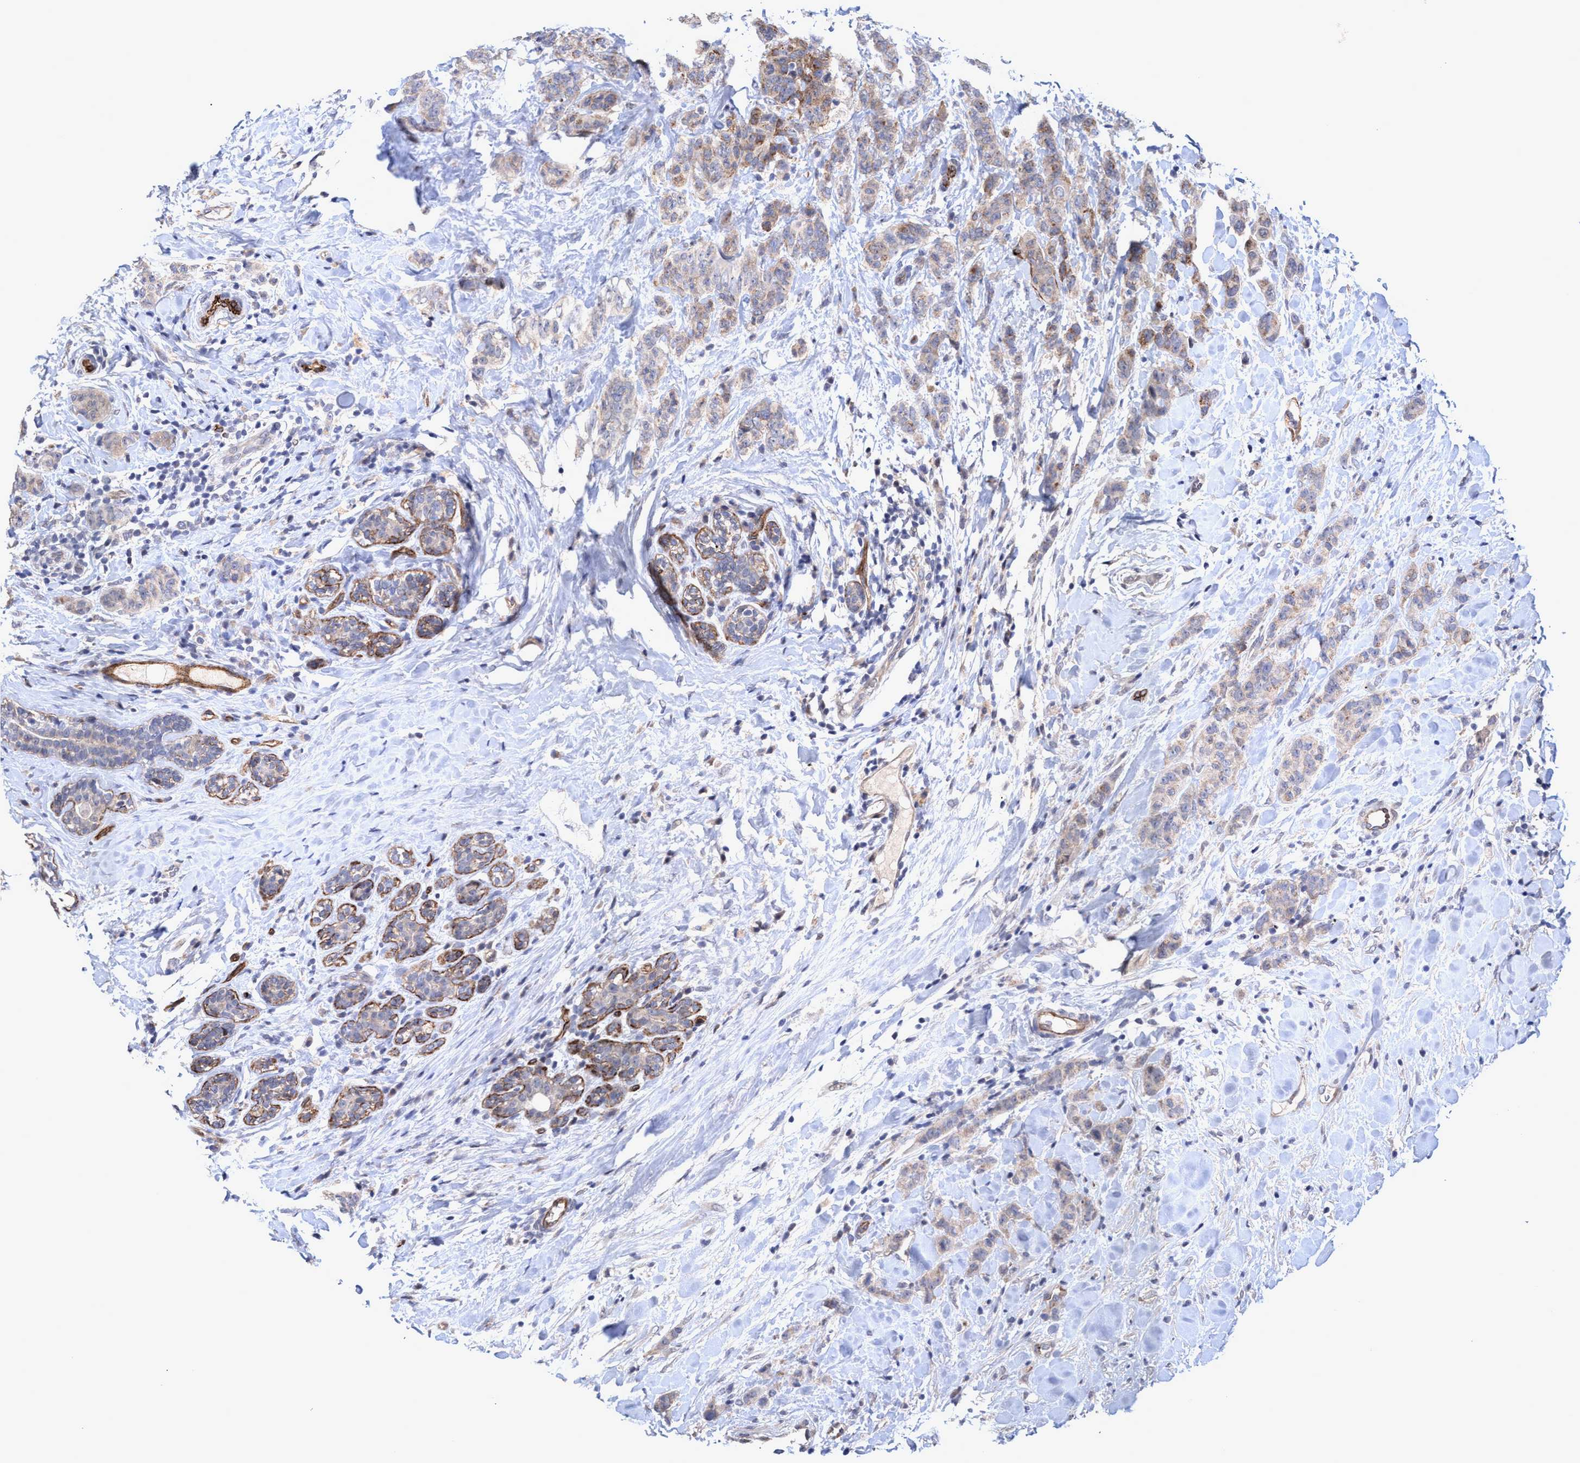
{"staining": {"intensity": "weak", "quantity": ">75%", "location": "cytoplasmic/membranous"}, "tissue": "breast cancer", "cell_type": "Tumor cells", "image_type": "cancer", "snomed": [{"axis": "morphology", "description": "Normal tissue, NOS"}, {"axis": "morphology", "description": "Duct carcinoma"}, {"axis": "topography", "description": "Breast"}], "caption": "Human breast invasive ductal carcinoma stained with a brown dye displays weak cytoplasmic/membranous positive positivity in about >75% of tumor cells.", "gene": "ZNF750", "patient": {"sex": "female", "age": 40}}